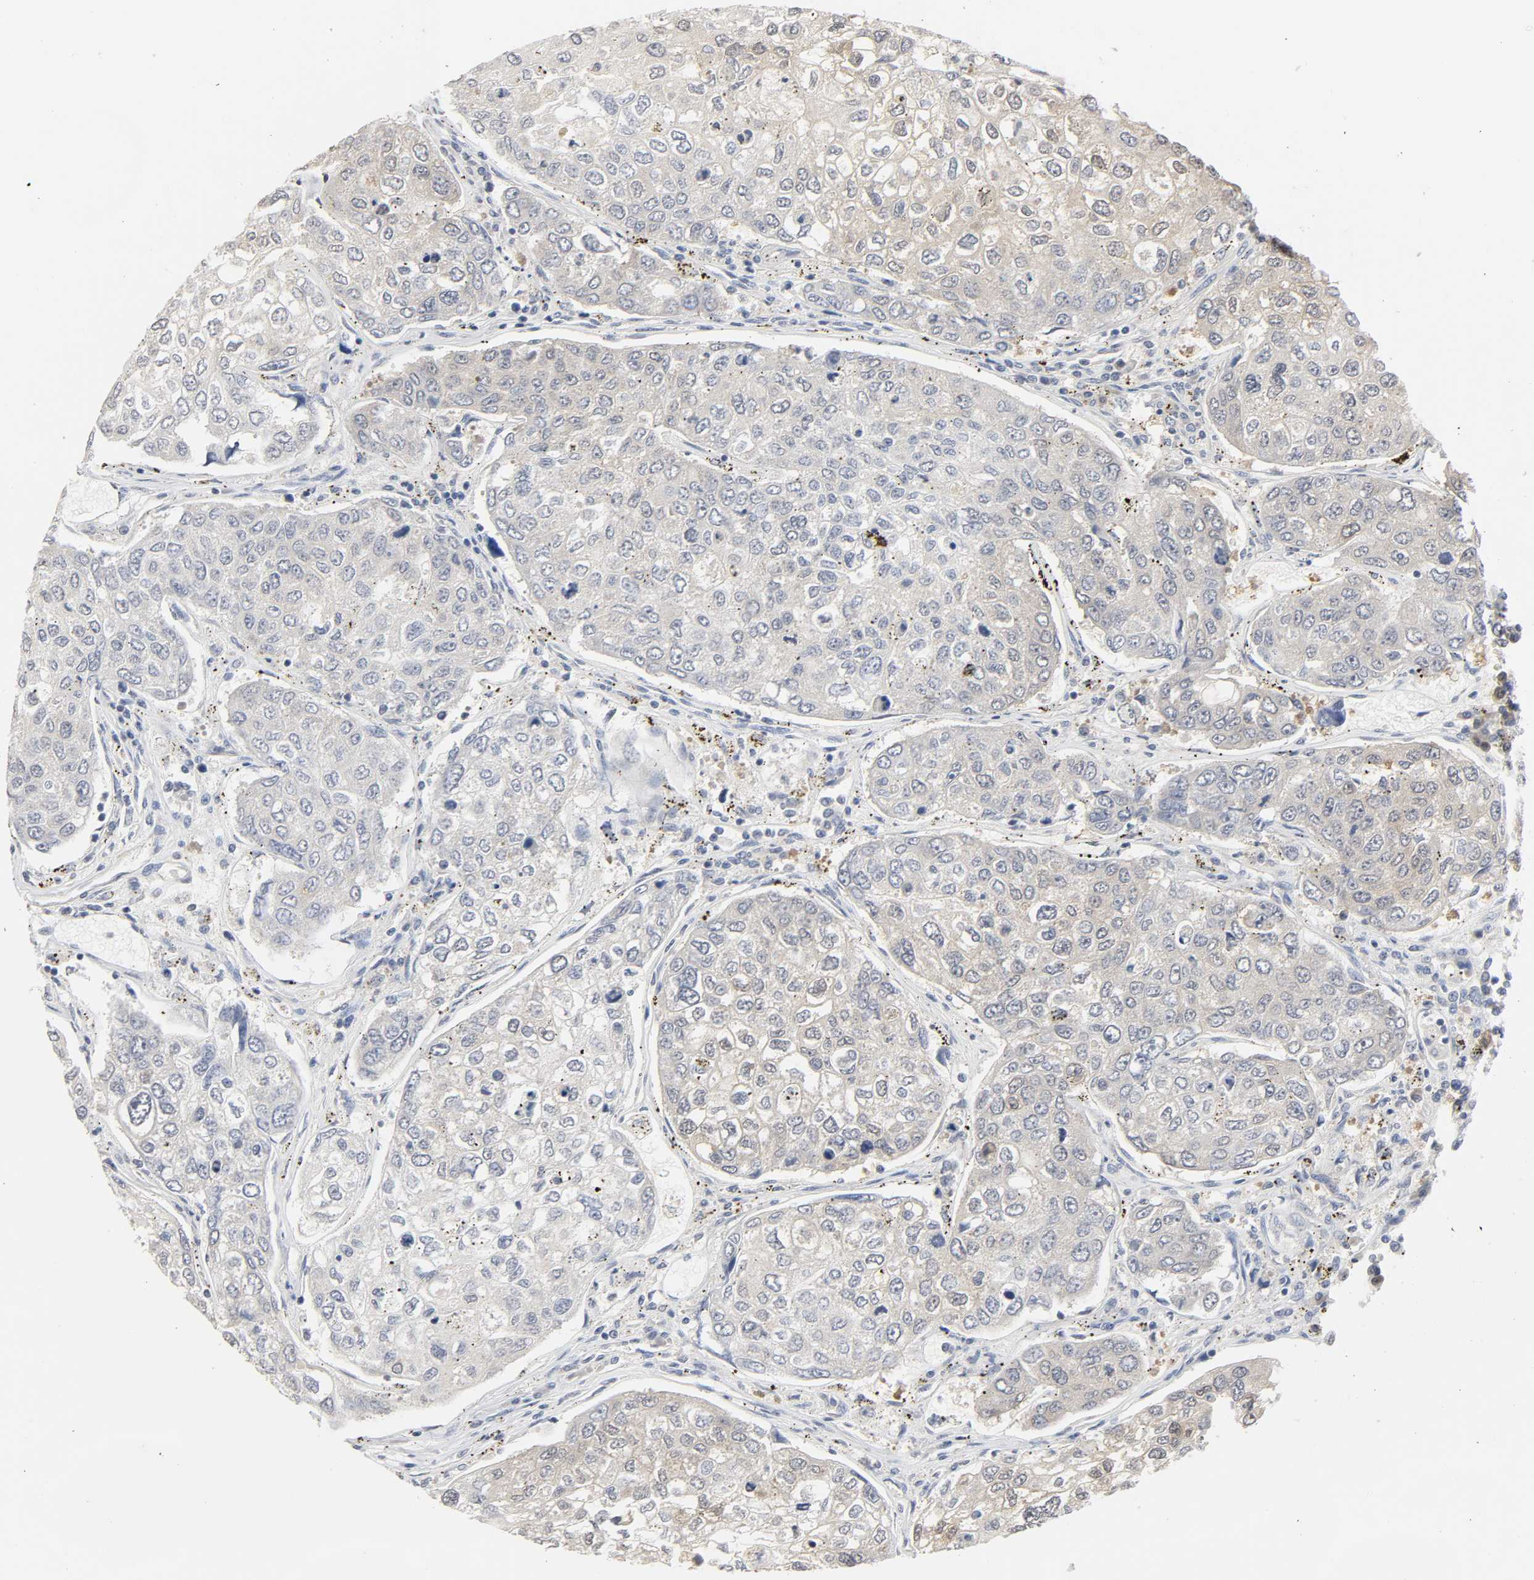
{"staining": {"intensity": "moderate", "quantity": ">75%", "location": "cytoplasmic/membranous"}, "tissue": "urothelial cancer", "cell_type": "Tumor cells", "image_type": "cancer", "snomed": [{"axis": "morphology", "description": "Urothelial carcinoma, High grade"}, {"axis": "topography", "description": "Lymph node"}, {"axis": "topography", "description": "Urinary bladder"}], "caption": "DAB (3,3'-diaminobenzidine) immunohistochemical staining of human high-grade urothelial carcinoma demonstrates moderate cytoplasmic/membranous protein positivity in about >75% of tumor cells.", "gene": "MIF", "patient": {"sex": "male", "age": 51}}